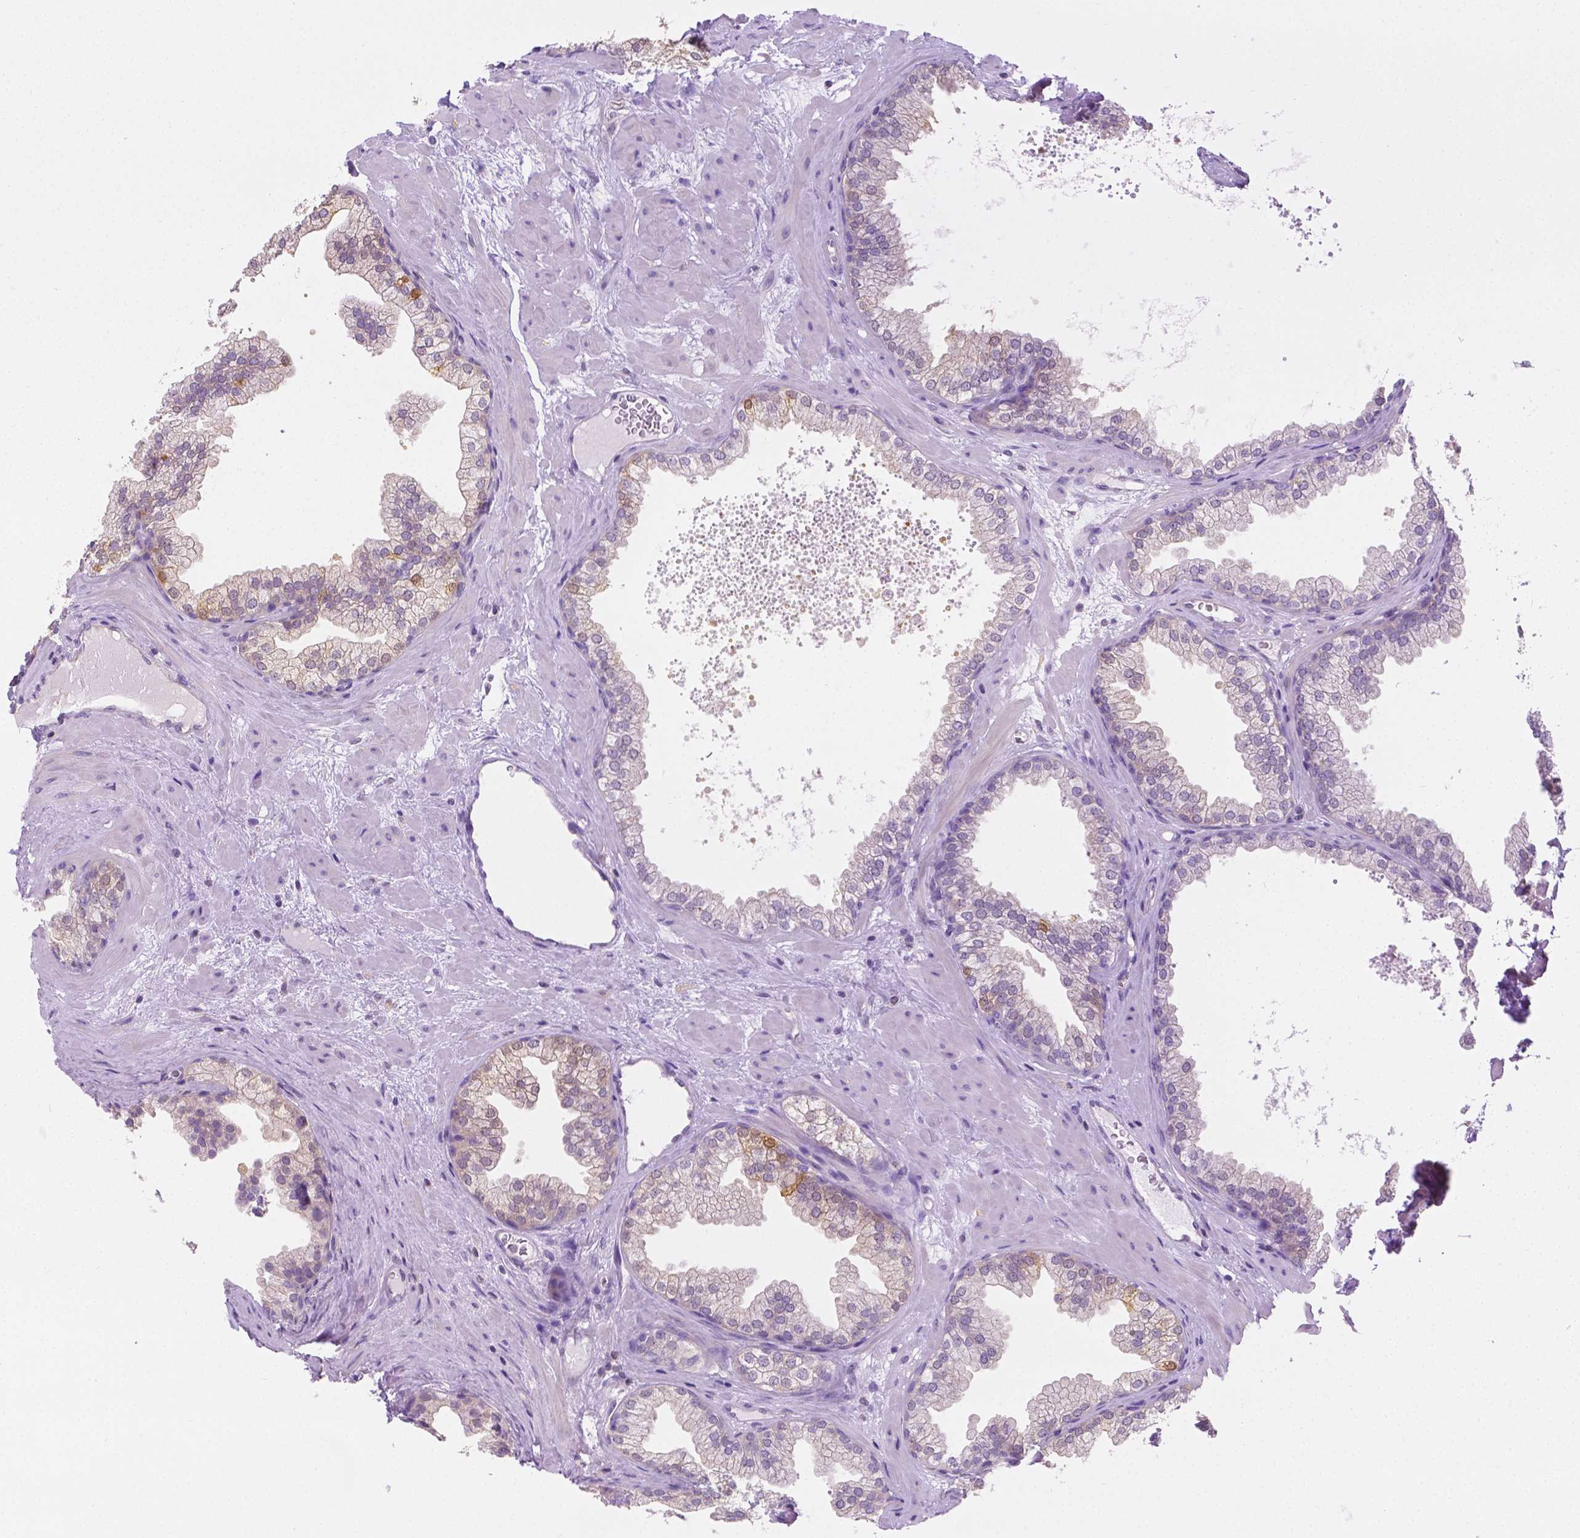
{"staining": {"intensity": "moderate", "quantity": "<25%", "location": "cytoplasmic/membranous"}, "tissue": "prostate", "cell_type": "Glandular cells", "image_type": "normal", "snomed": [{"axis": "morphology", "description": "Normal tissue, NOS"}, {"axis": "topography", "description": "Prostate"}], "caption": "The immunohistochemical stain highlights moderate cytoplasmic/membranous expression in glandular cells of unremarkable prostate.", "gene": "SGTB", "patient": {"sex": "male", "age": 37}}